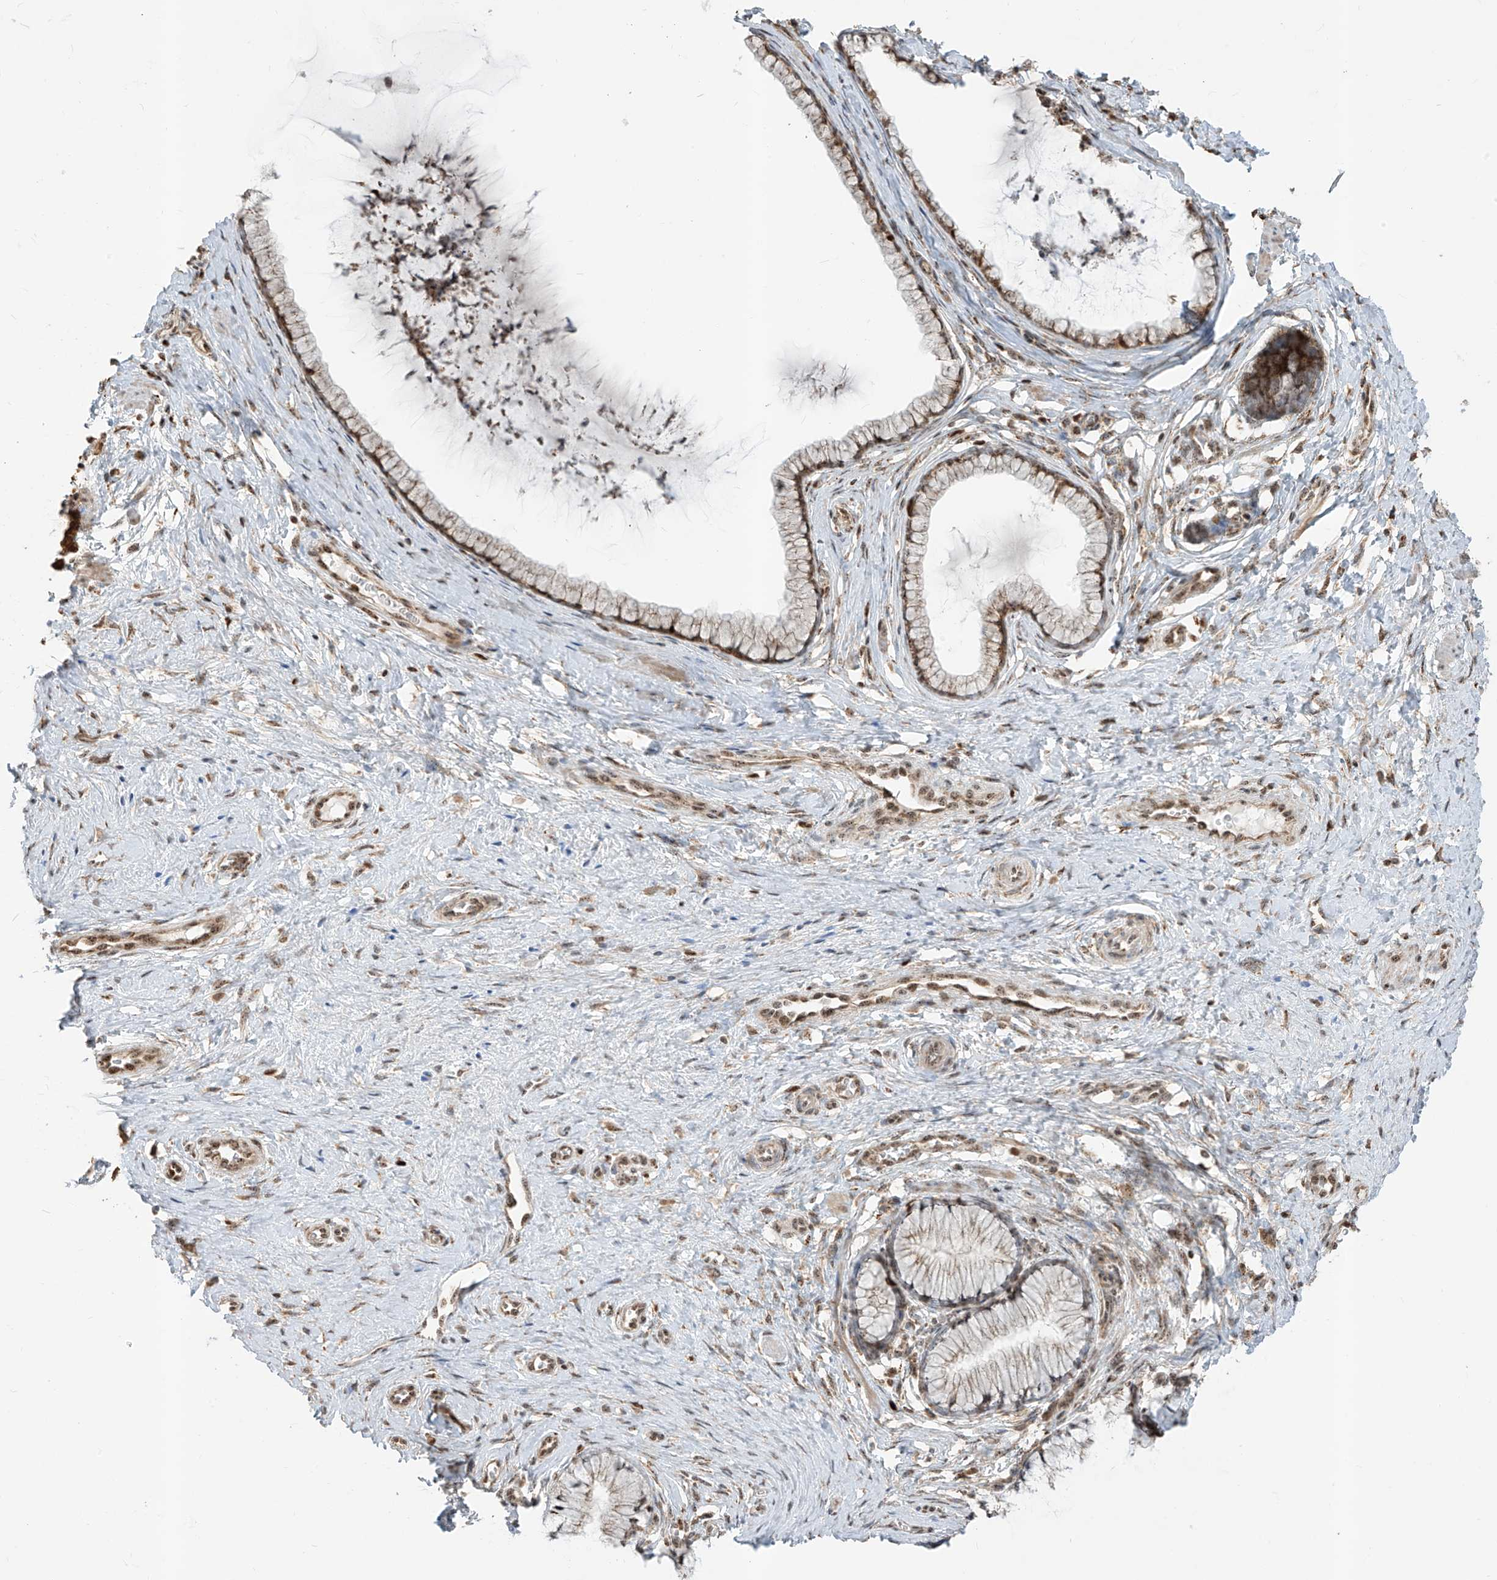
{"staining": {"intensity": "strong", "quantity": "25%-75%", "location": "cytoplasmic/membranous,nuclear"}, "tissue": "cervix", "cell_type": "Glandular cells", "image_type": "normal", "snomed": [{"axis": "morphology", "description": "Normal tissue, NOS"}, {"axis": "topography", "description": "Cervix"}], "caption": "Immunohistochemistry (IHC) of normal cervix displays high levels of strong cytoplasmic/membranous,nuclear positivity in about 25%-75% of glandular cells. The staining is performed using DAB (3,3'-diaminobenzidine) brown chromogen to label protein expression. The nuclei are counter-stained blue using hematoxylin.", "gene": "ZBTB8A", "patient": {"sex": "female", "age": 36}}